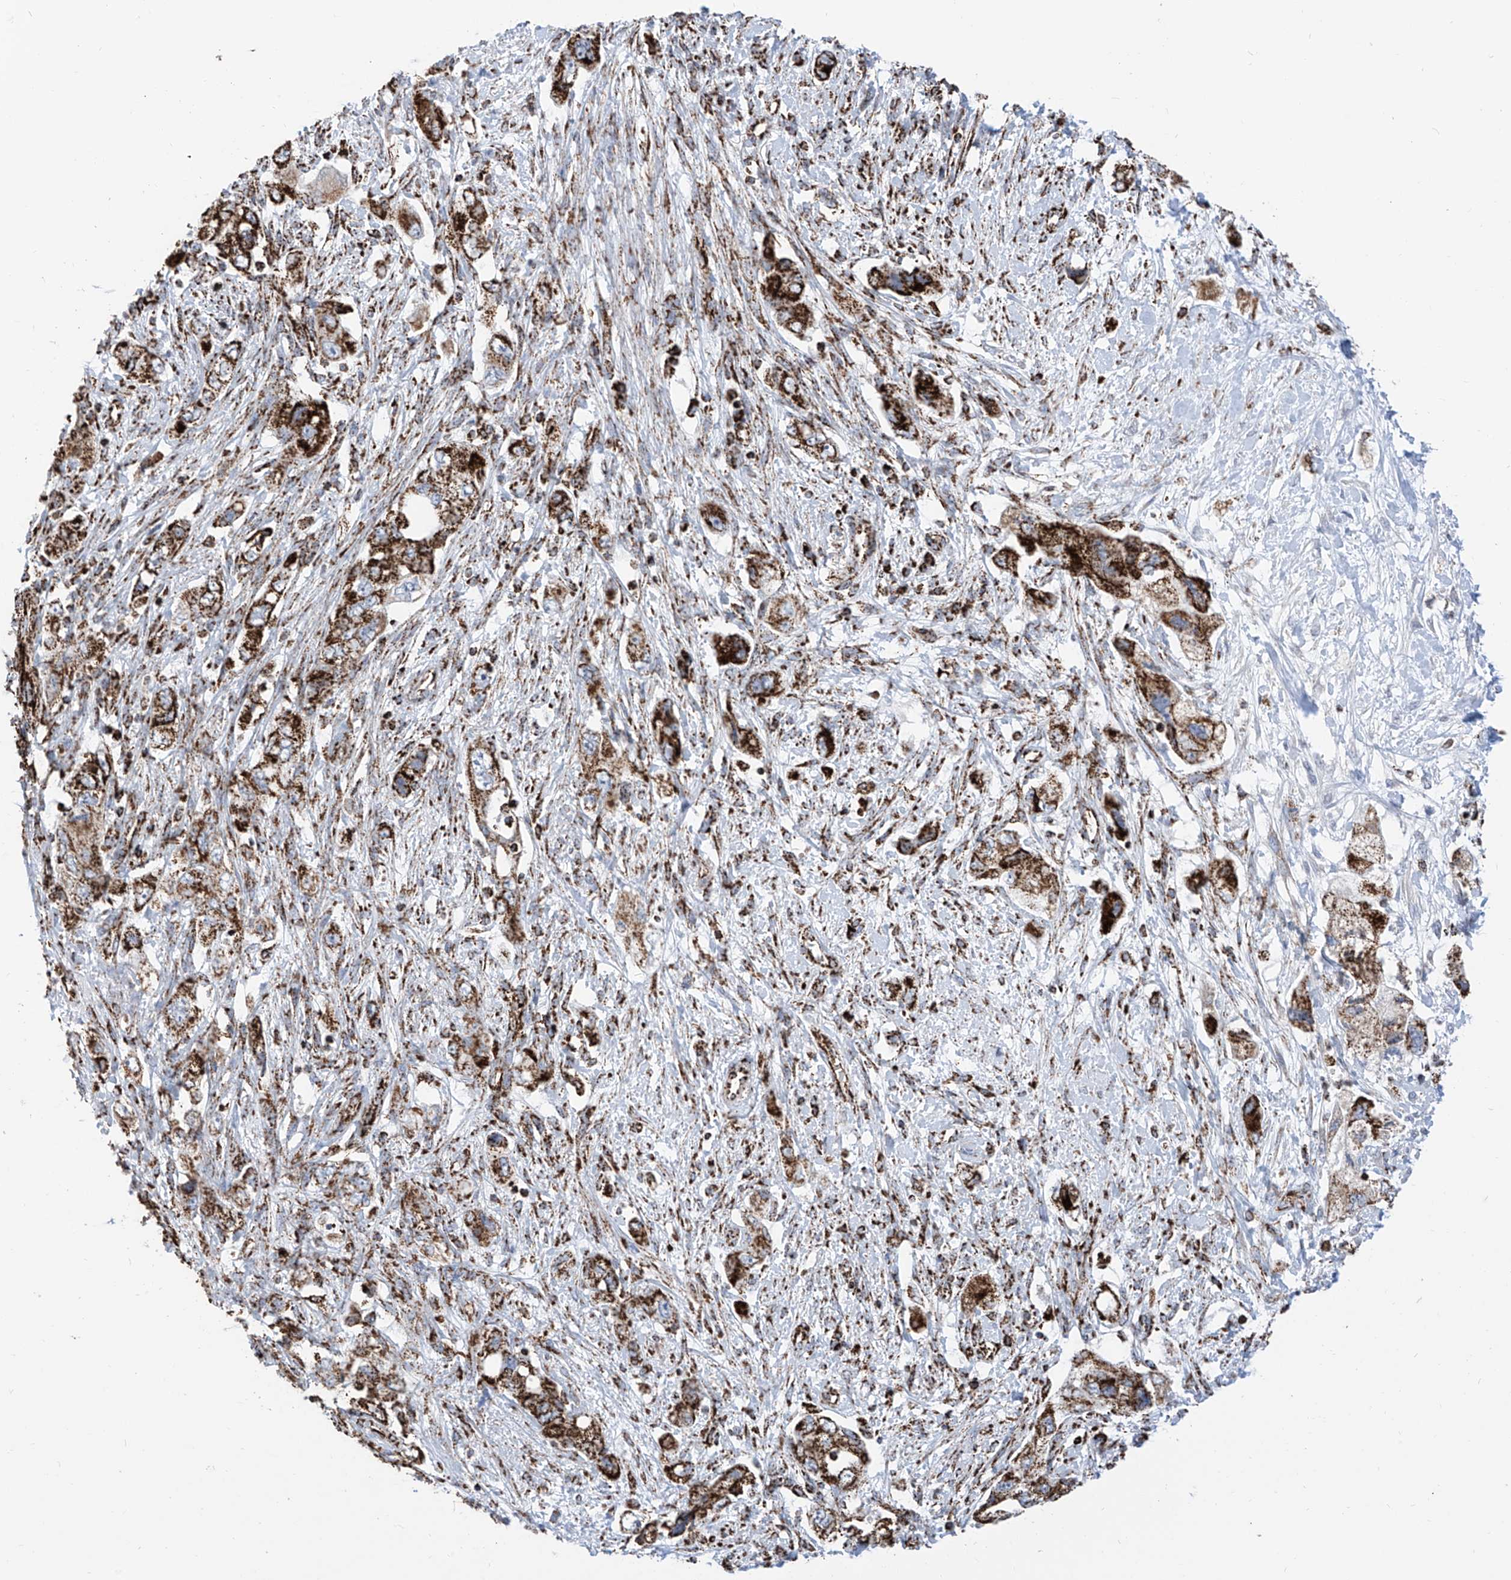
{"staining": {"intensity": "strong", "quantity": ">75%", "location": "cytoplasmic/membranous"}, "tissue": "pancreatic cancer", "cell_type": "Tumor cells", "image_type": "cancer", "snomed": [{"axis": "morphology", "description": "Adenocarcinoma, NOS"}, {"axis": "topography", "description": "Pancreas"}], "caption": "This image reveals adenocarcinoma (pancreatic) stained with immunohistochemistry to label a protein in brown. The cytoplasmic/membranous of tumor cells show strong positivity for the protein. Nuclei are counter-stained blue.", "gene": "COX5B", "patient": {"sex": "female", "age": 73}}